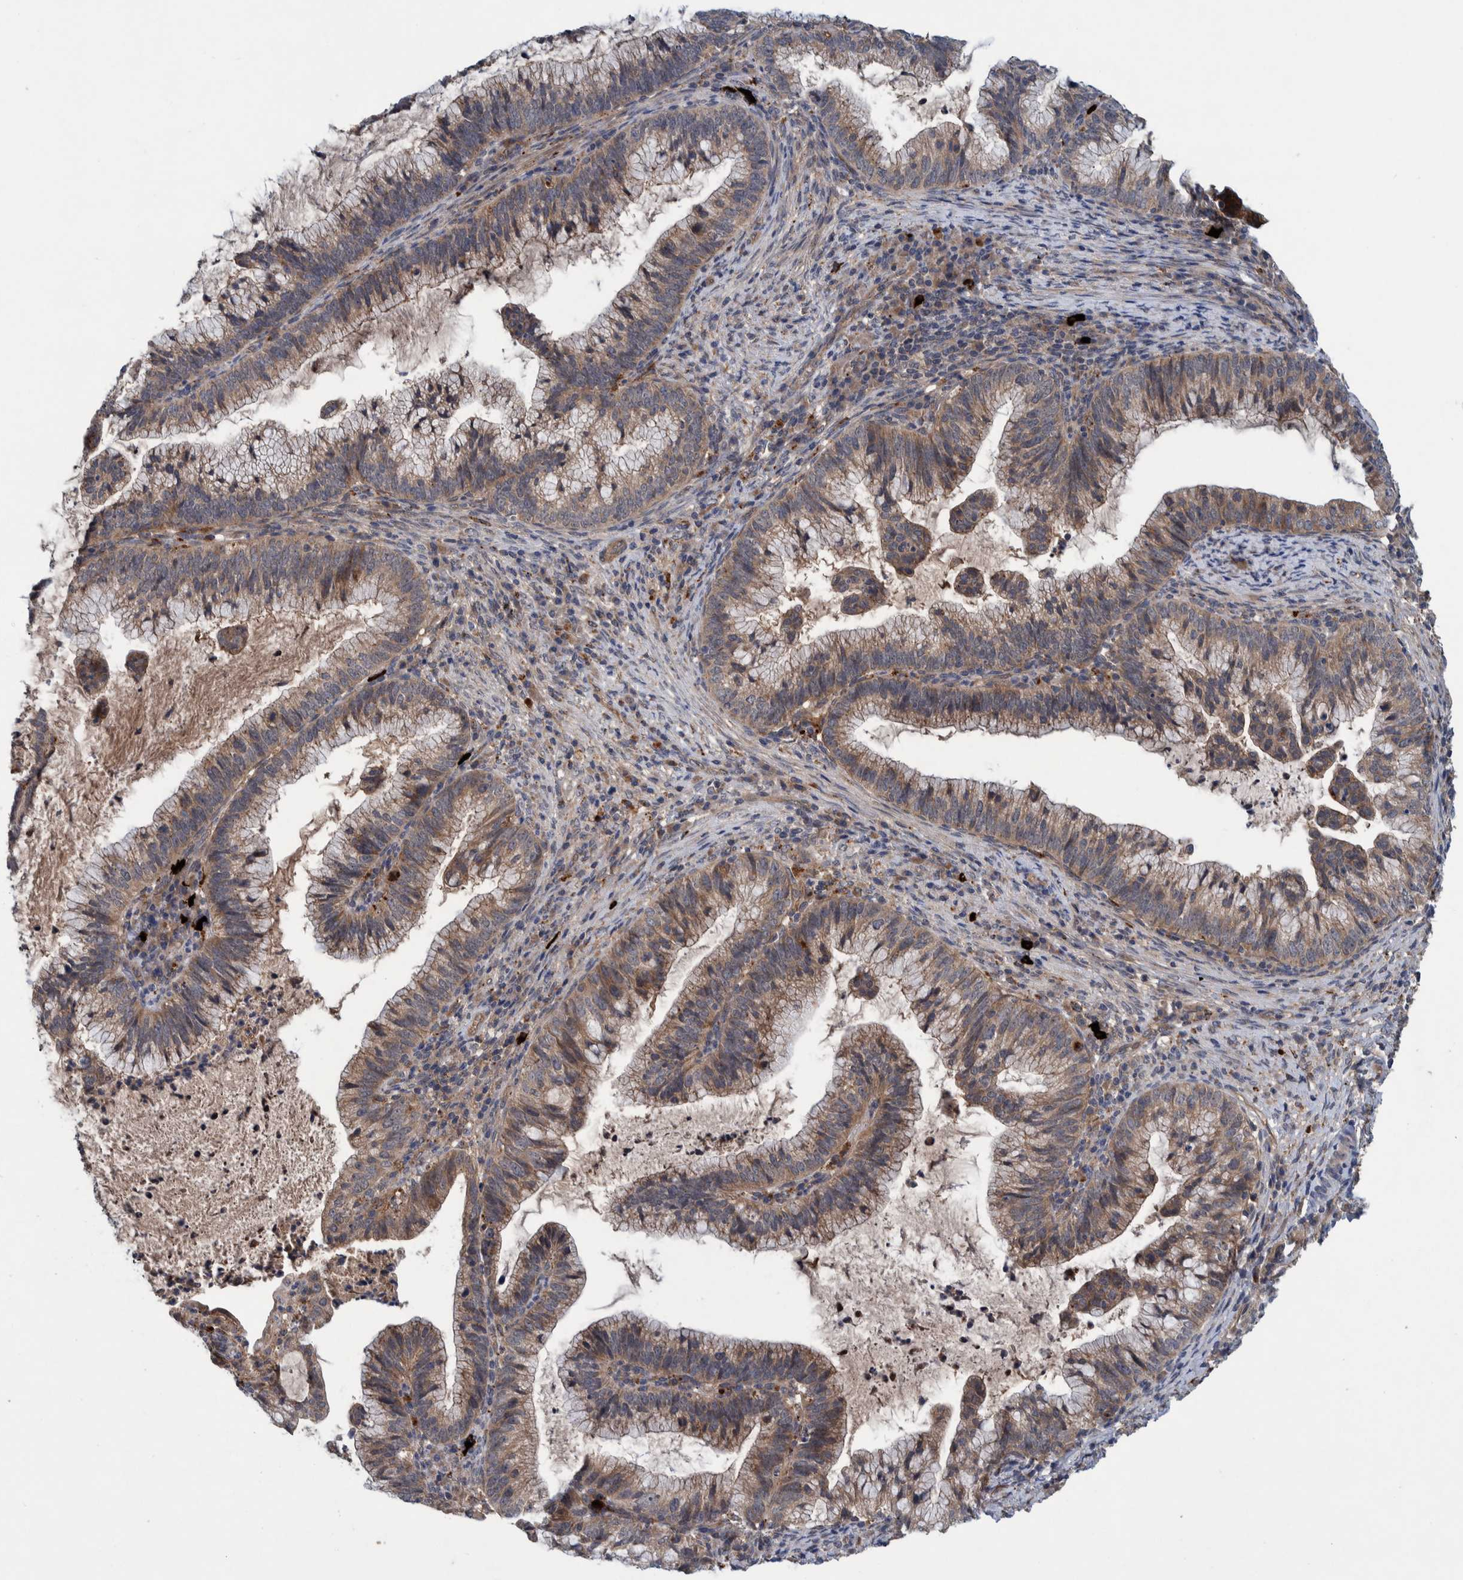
{"staining": {"intensity": "moderate", "quantity": ">75%", "location": "cytoplasmic/membranous"}, "tissue": "cervical cancer", "cell_type": "Tumor cells", "image_type": "cancer", "snomed": [{"axis": "morphology", "description": "Adenocarcinoma, NOS"}, {"axis": "topography", "description": "Cervix"}], "caption": "Immunohistochemistry photomicrograph of neoplastic tissue: adenocarcinoma (cervical) stained using immunohistochemistry (IHC) exhibits medium levels of moderate protein expression localized specifically in the cytoplasmic/membranous of tumor cells, appearing as a cytoplasmic/membranous brown color.", "gene": "ITIH3", "patient": {"sex": "female", "age": 36}}